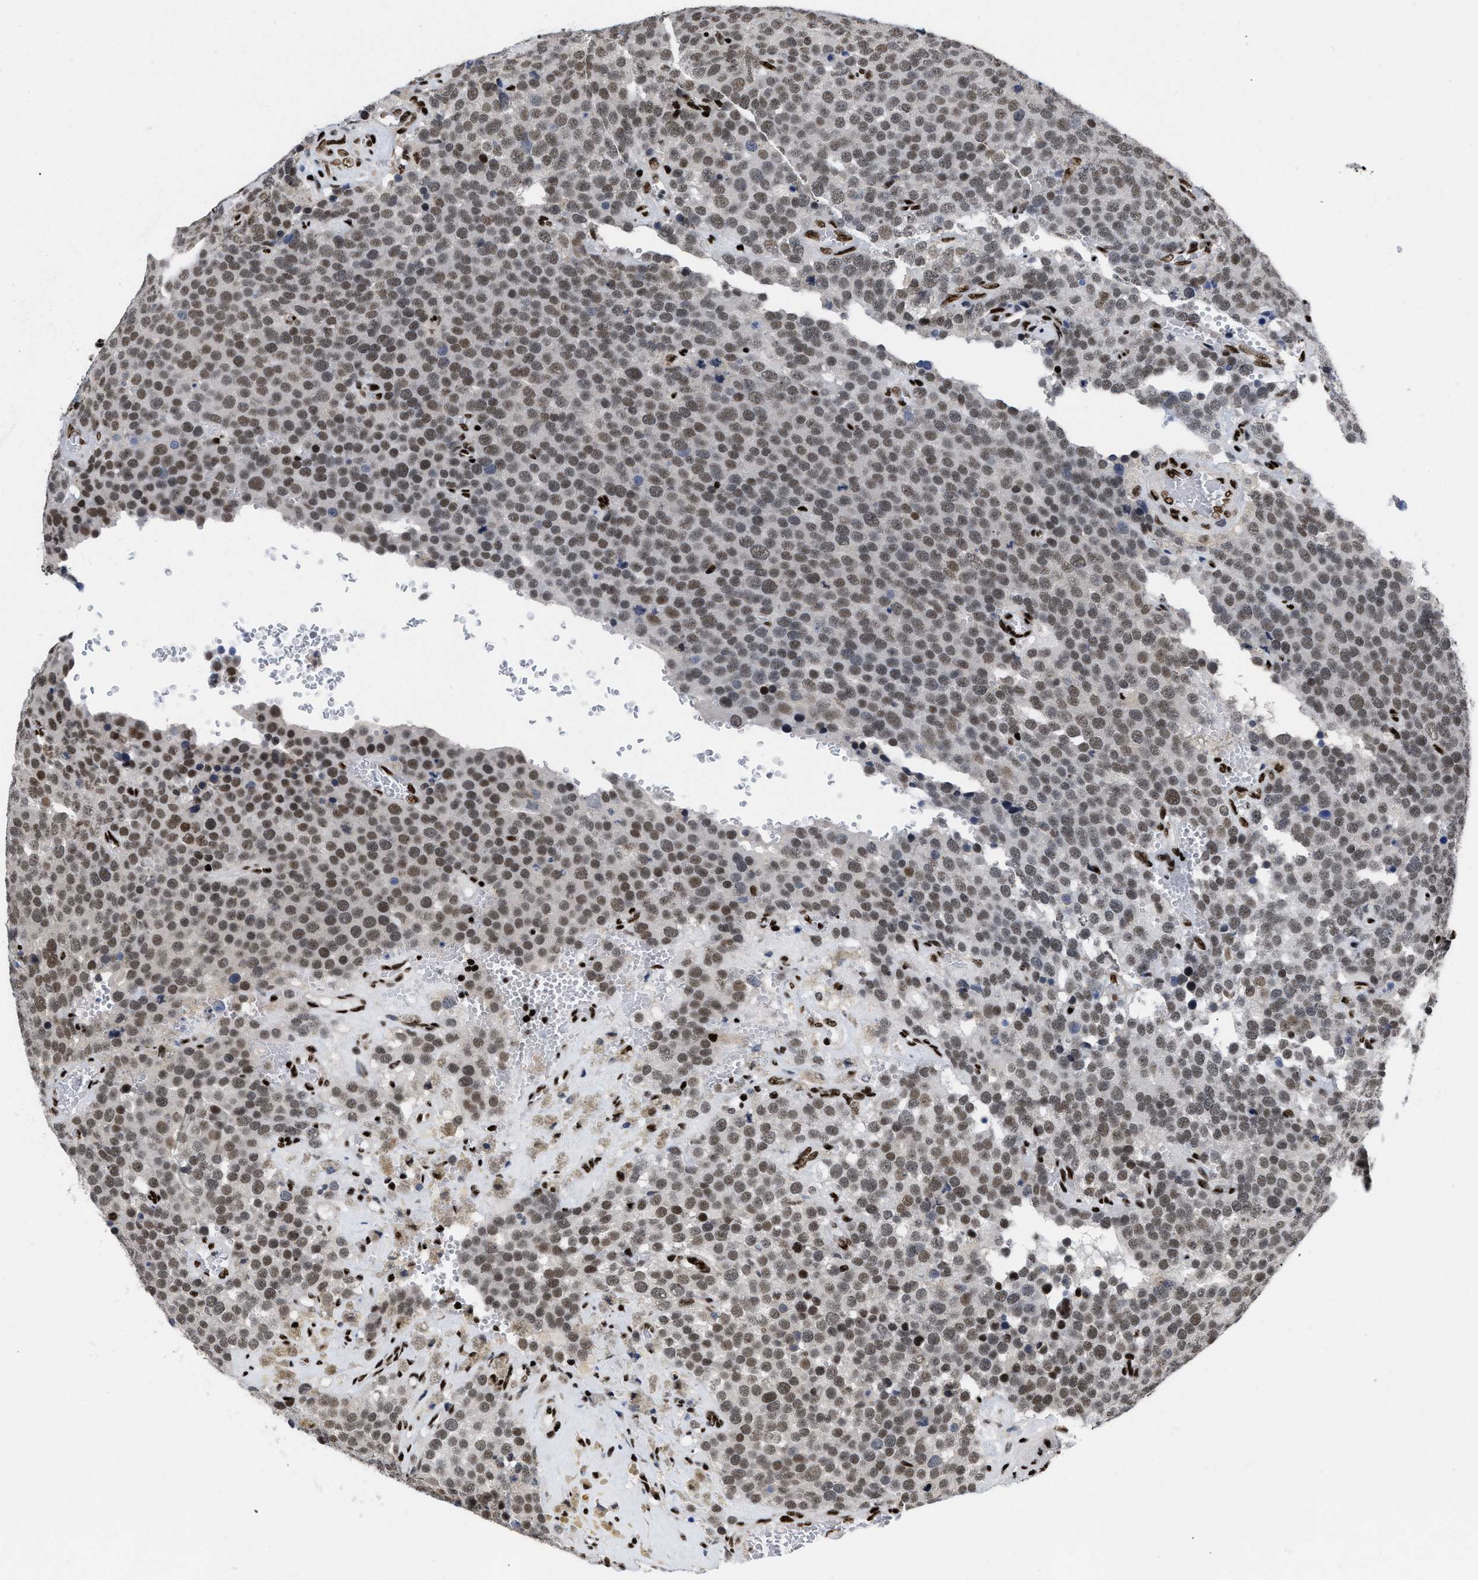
{"staining": {"intensity": "moderate", "quantity": ">75%", "location": "nuclear"}, "tissue": "testis cancer", "cell_type": "Tumor cells", "image_type": "cancer", "snomed": [{"axis": "morphology", "description": "Normal tissue, NOS"}, {"axis": "morphology", "description": "Seminoma, NOS"}, {"axis": "topography", "description": "Testis"}], "caption": "A micrograph showing moderate nuclear positivity in about >75% of tumor cells in testis seminoma, as visualized by brown immunohistochemical staining.", "gene": "CREB1", "patient": {"sex": "male", "age": 71}}